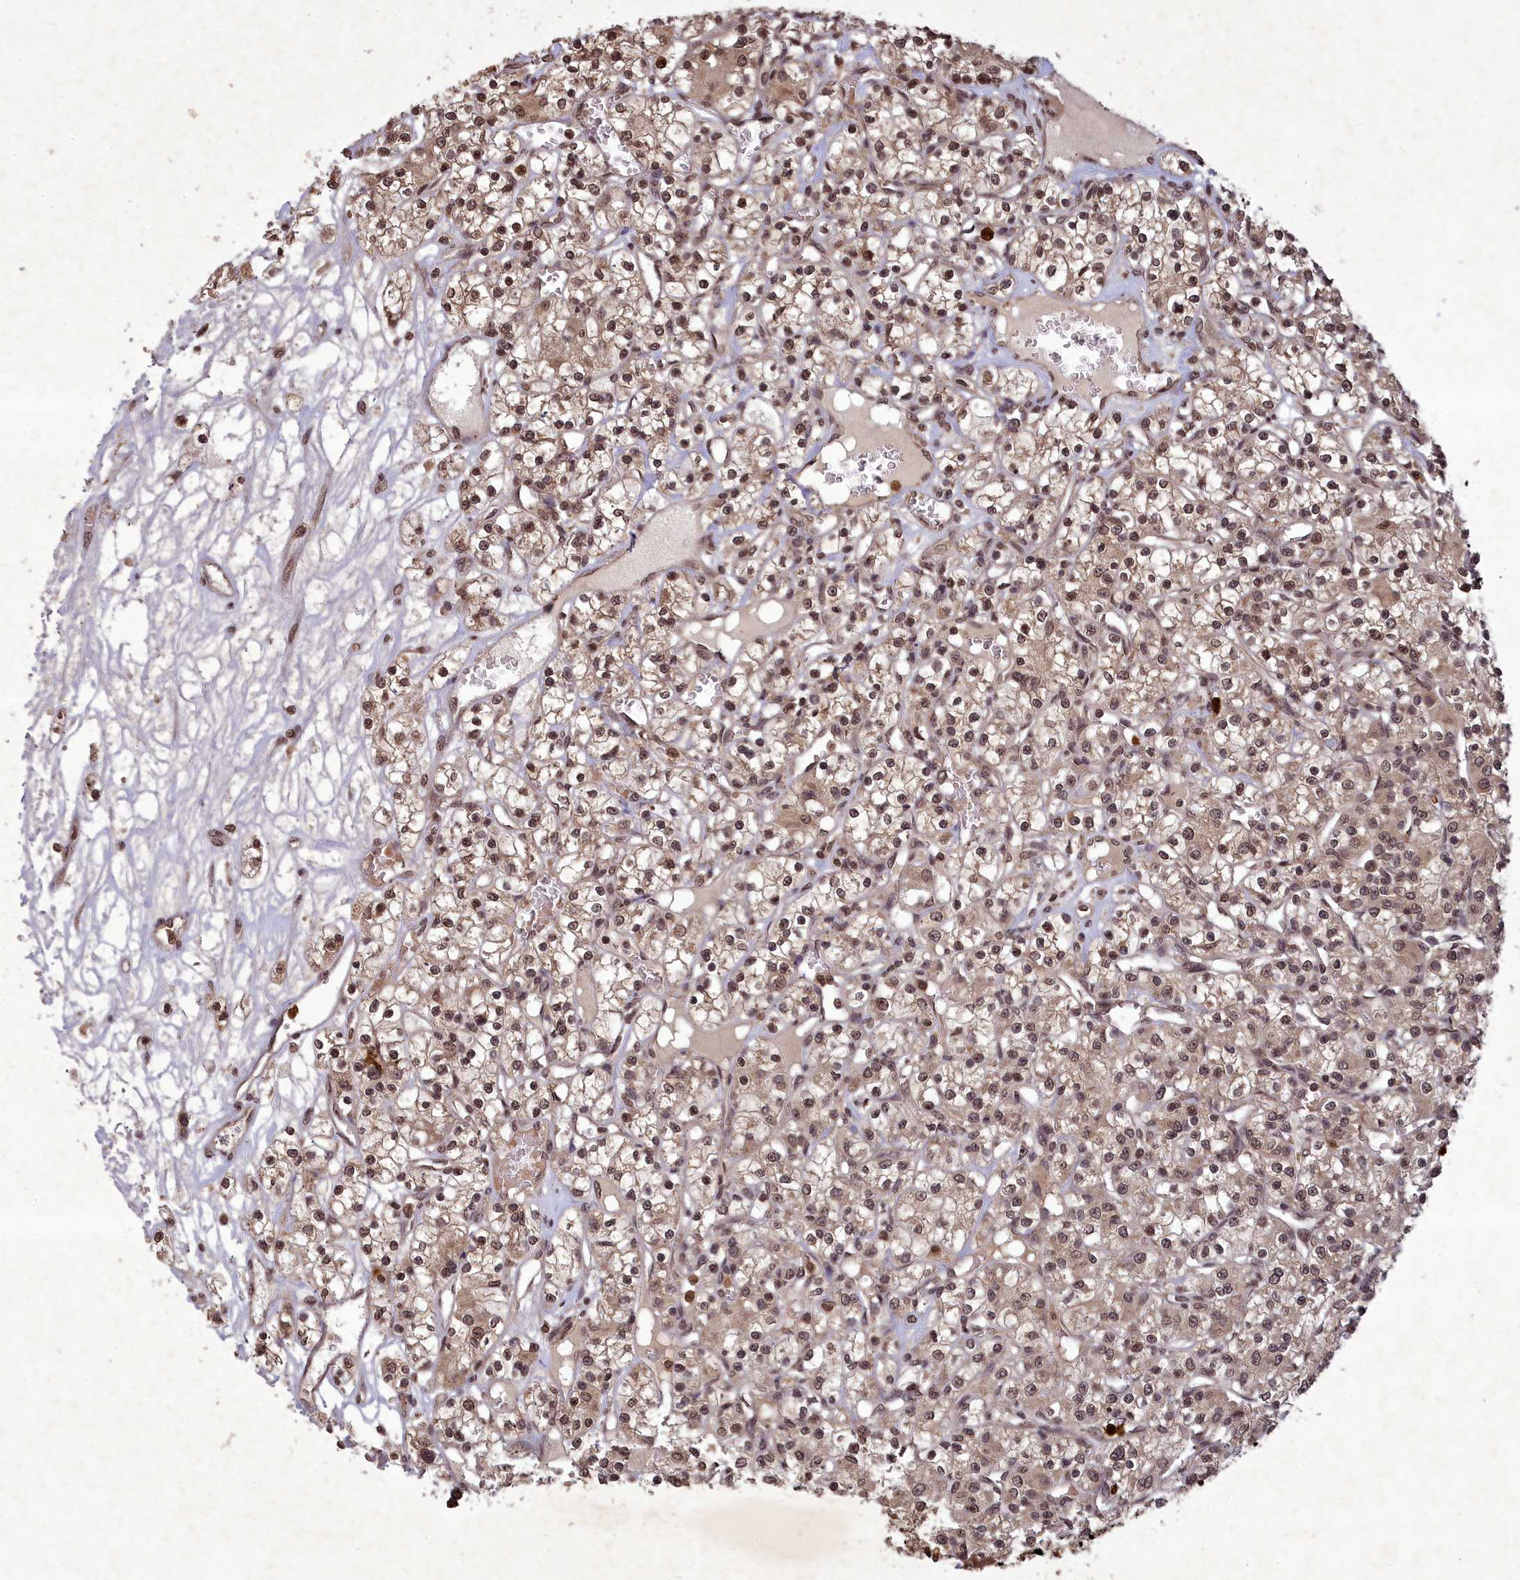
{"staining": {"intensity": "weak", "quantity": ">75%", "location": "cytoplasmic/membranous,nuclear"}, "tissue": "renal cancer", "cell_type": "Tumor cells", "image_type": "cancer", "snomed": [{"axis": "morphology", "description": "Adenocarcinoma, NOS"}, {"axis": "topography", "description": "Kidney"}], "caption": "Weak cytoplasmic/membranous and nuclear positivity for a protein is seen in about >75% of tumor cells of renal cancer using immunohistochemistry.", "gene": "SRMS", "patient": {"sex": "female", "age": 59}}